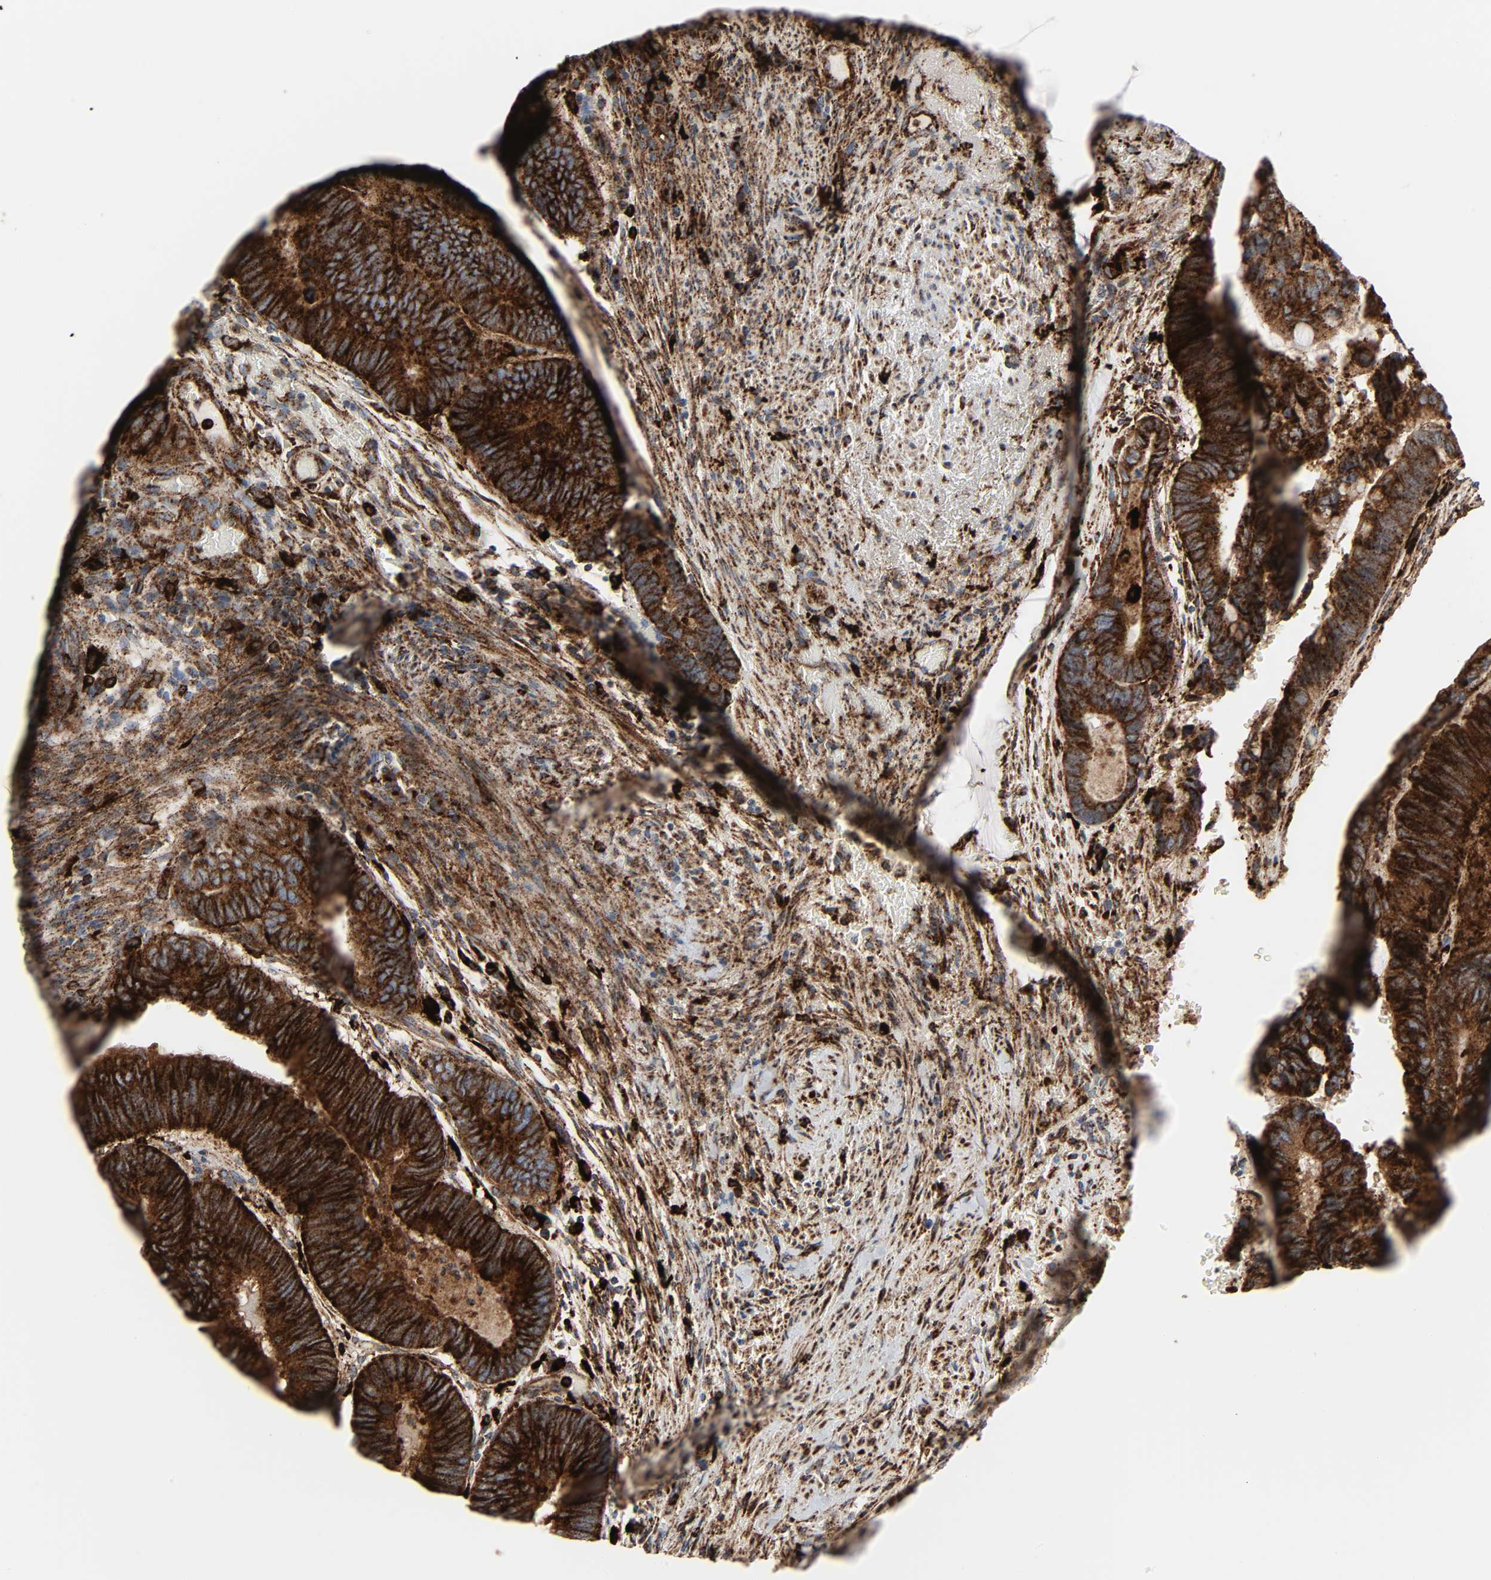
{"staining": {"intensity": "strong", "quantity": ">75%", "location": "cytoplasmic/membranous"}, "tissue": "colorectal cancer", "cell_type": "Tumor cells", "image_type": "cancer", "snomed": [{"axis": "morphology", "description": "Normal tissue, NOS"}, {"axis": "morphology", "description": "Adenocarcinoma, NOS"}, {"axis": "topography", "description": "Rectum"}], "caption": "A histopathology image of human colorectal adenocarcinoma stained for a protein displays strong cytoplasmic/membranous brown staining in tumor cells.", "gene": "PSAP", "patient": {"sex": "male", "age": 92}}